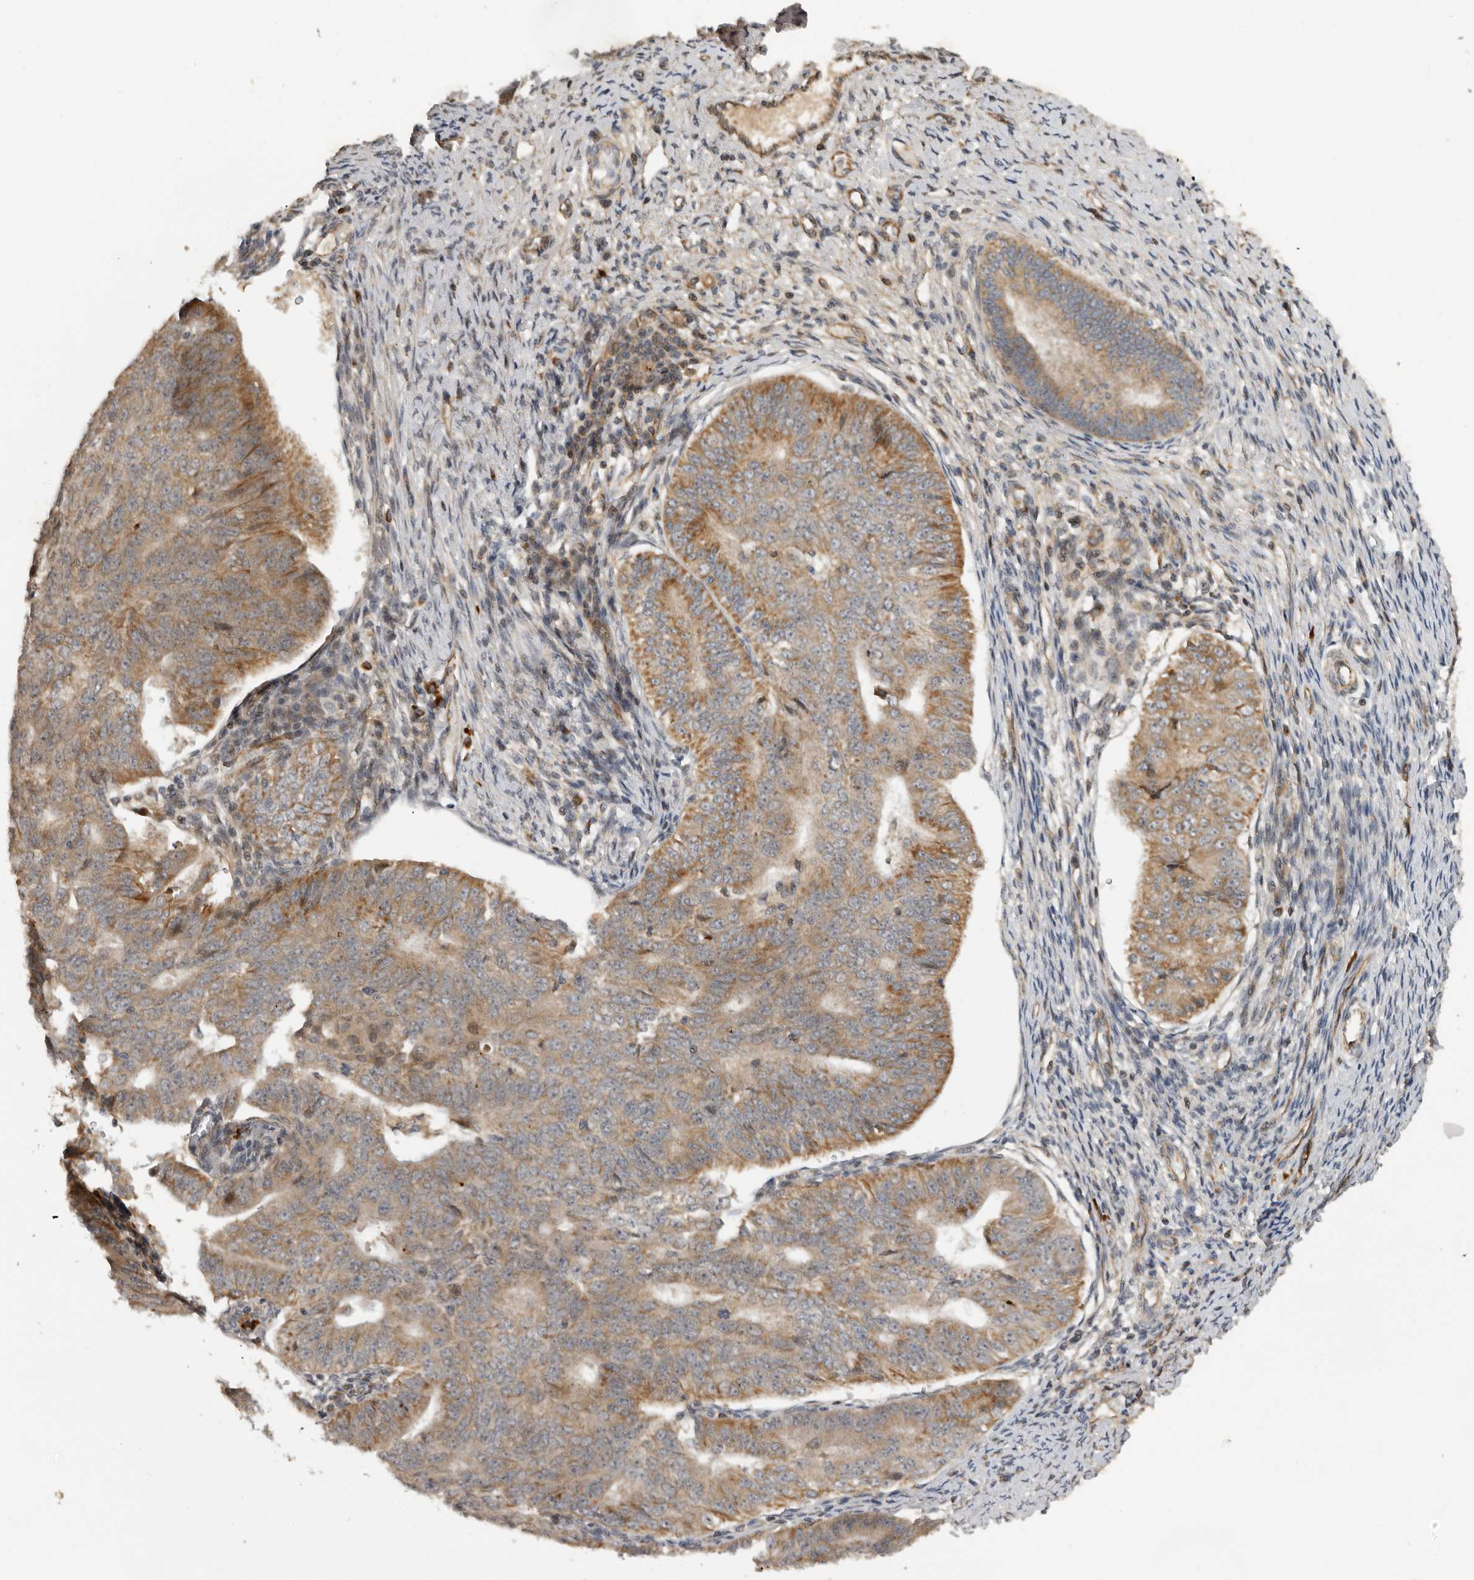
{"staining": {"intensity": "moderate", "quantity": ">75%", "location": "cytoplasmic/membranous"}, "tissue": "endometrial cancer", "cell_type": "Tumor cells", "image_type": "cancer", "snomed": [{"axis": "morphology", "description": "Adenocarcinoma, NOS"}, {"axis": "topography", "description": "Endometrium"}], "caption": "Immunohistochemistry (IHC) photomicrograph of neoplastic tissue: endometrial adenocarcinoma stained using IHC displays medium levels of moderate protein expression localized specifically in the cytoplasmic/membranous of tumor cells, appearing as a cytoplasmic/membranous brown color.", "gene": "RNF157", "patient": {"sex": "female", "age": 32}}